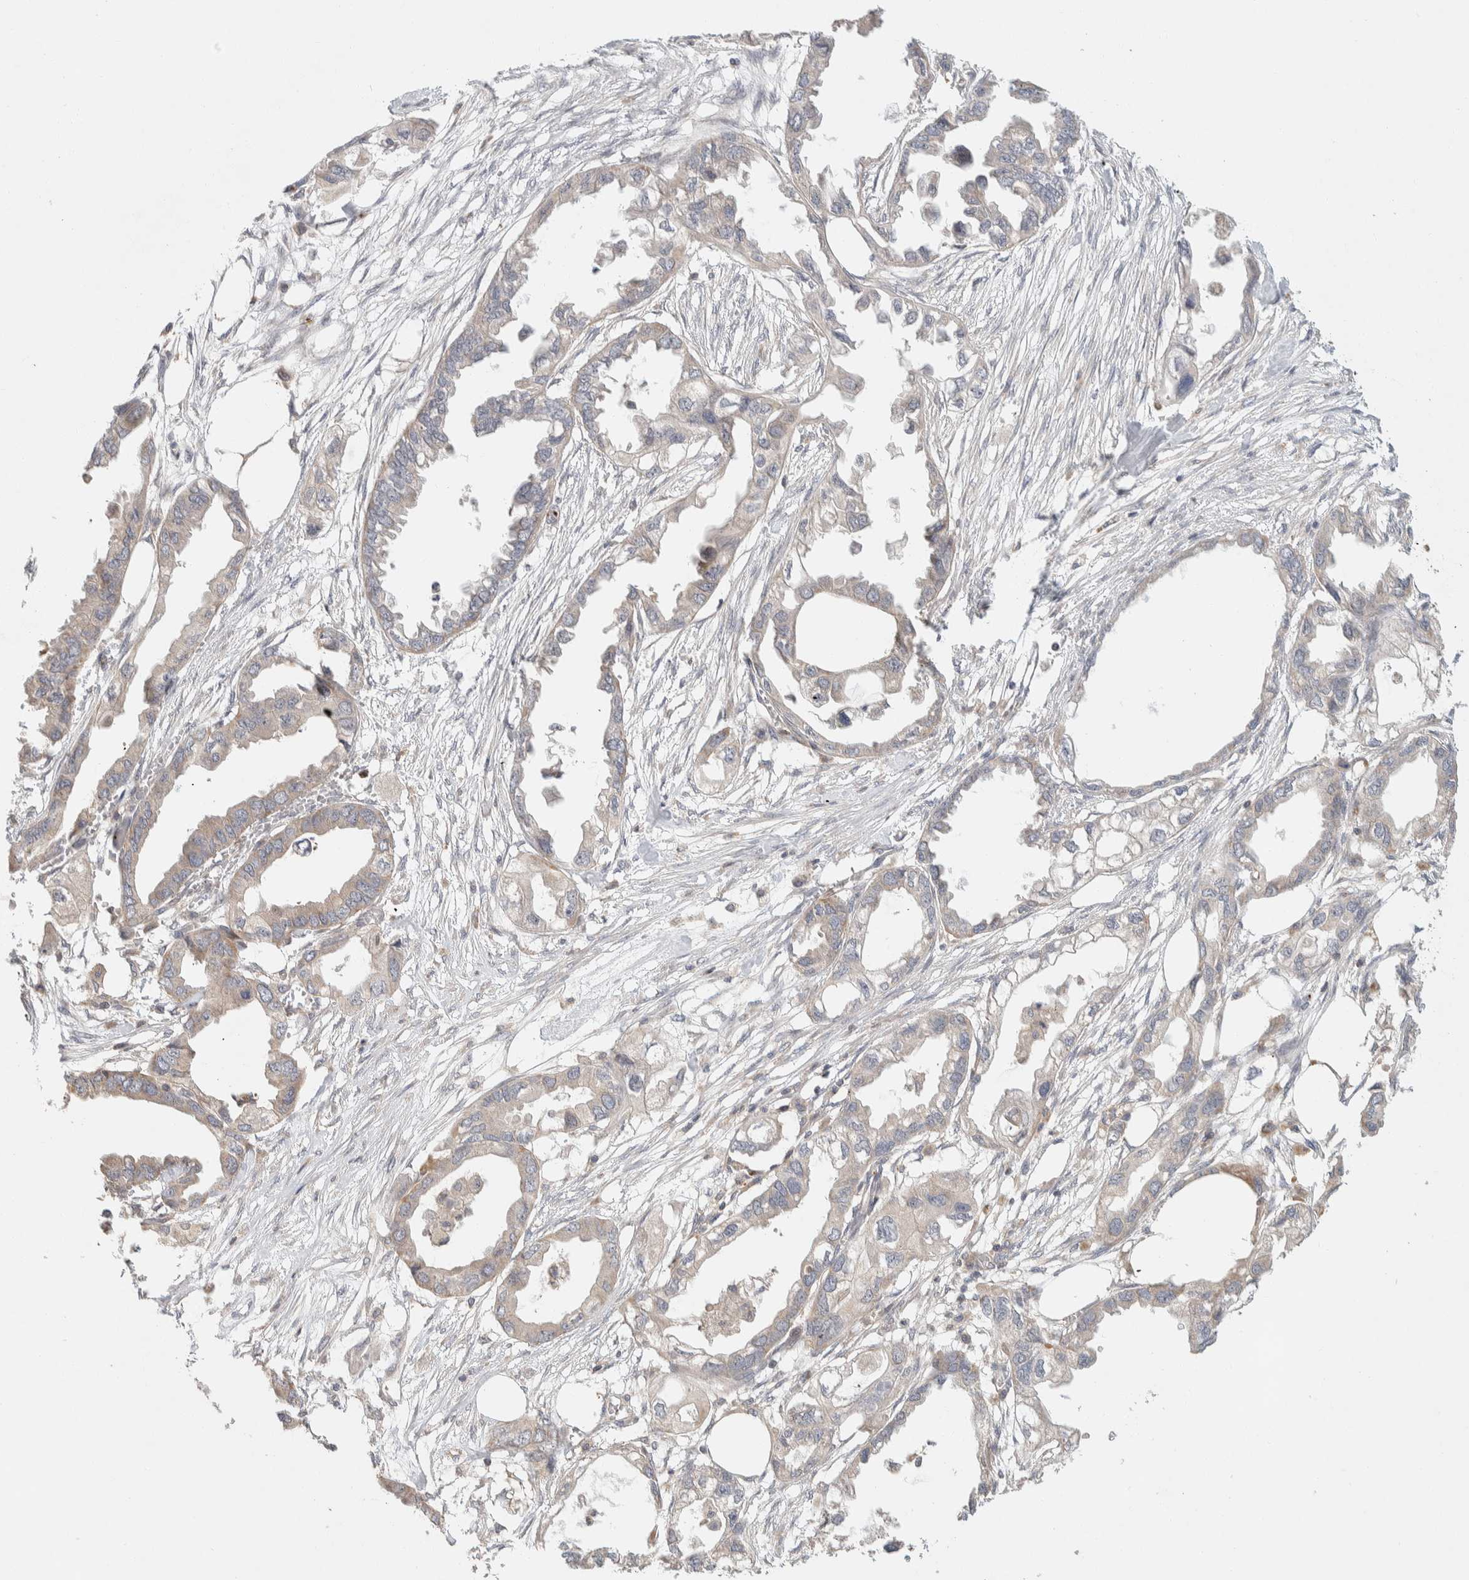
{"staining": {"intensity": "weak", "quantity": "<25%", "location": "cytoplasmic/membranous"}, "tissue": "endometrial cancer", "cell_type": "Tumor cells", "image_type": "cancer", "snomed": [{"axis": "morphology", "description": "Adenocarcinoma, NOS"}, {"axis": "morphology", "description": "Adenocarcinoma, metastatic, NOS"}, {"axis": "topography", "description": "Adipose tissue"}, {"axis": "topography", "description": "Endometrium"}], "caption": "This is an IHC micrograph of human metastatic adenocarcinoma (endometrial). There is no expression in tumor cells.", "gene": "KIF9", "patient": {"sex": "female", "age": 67}}